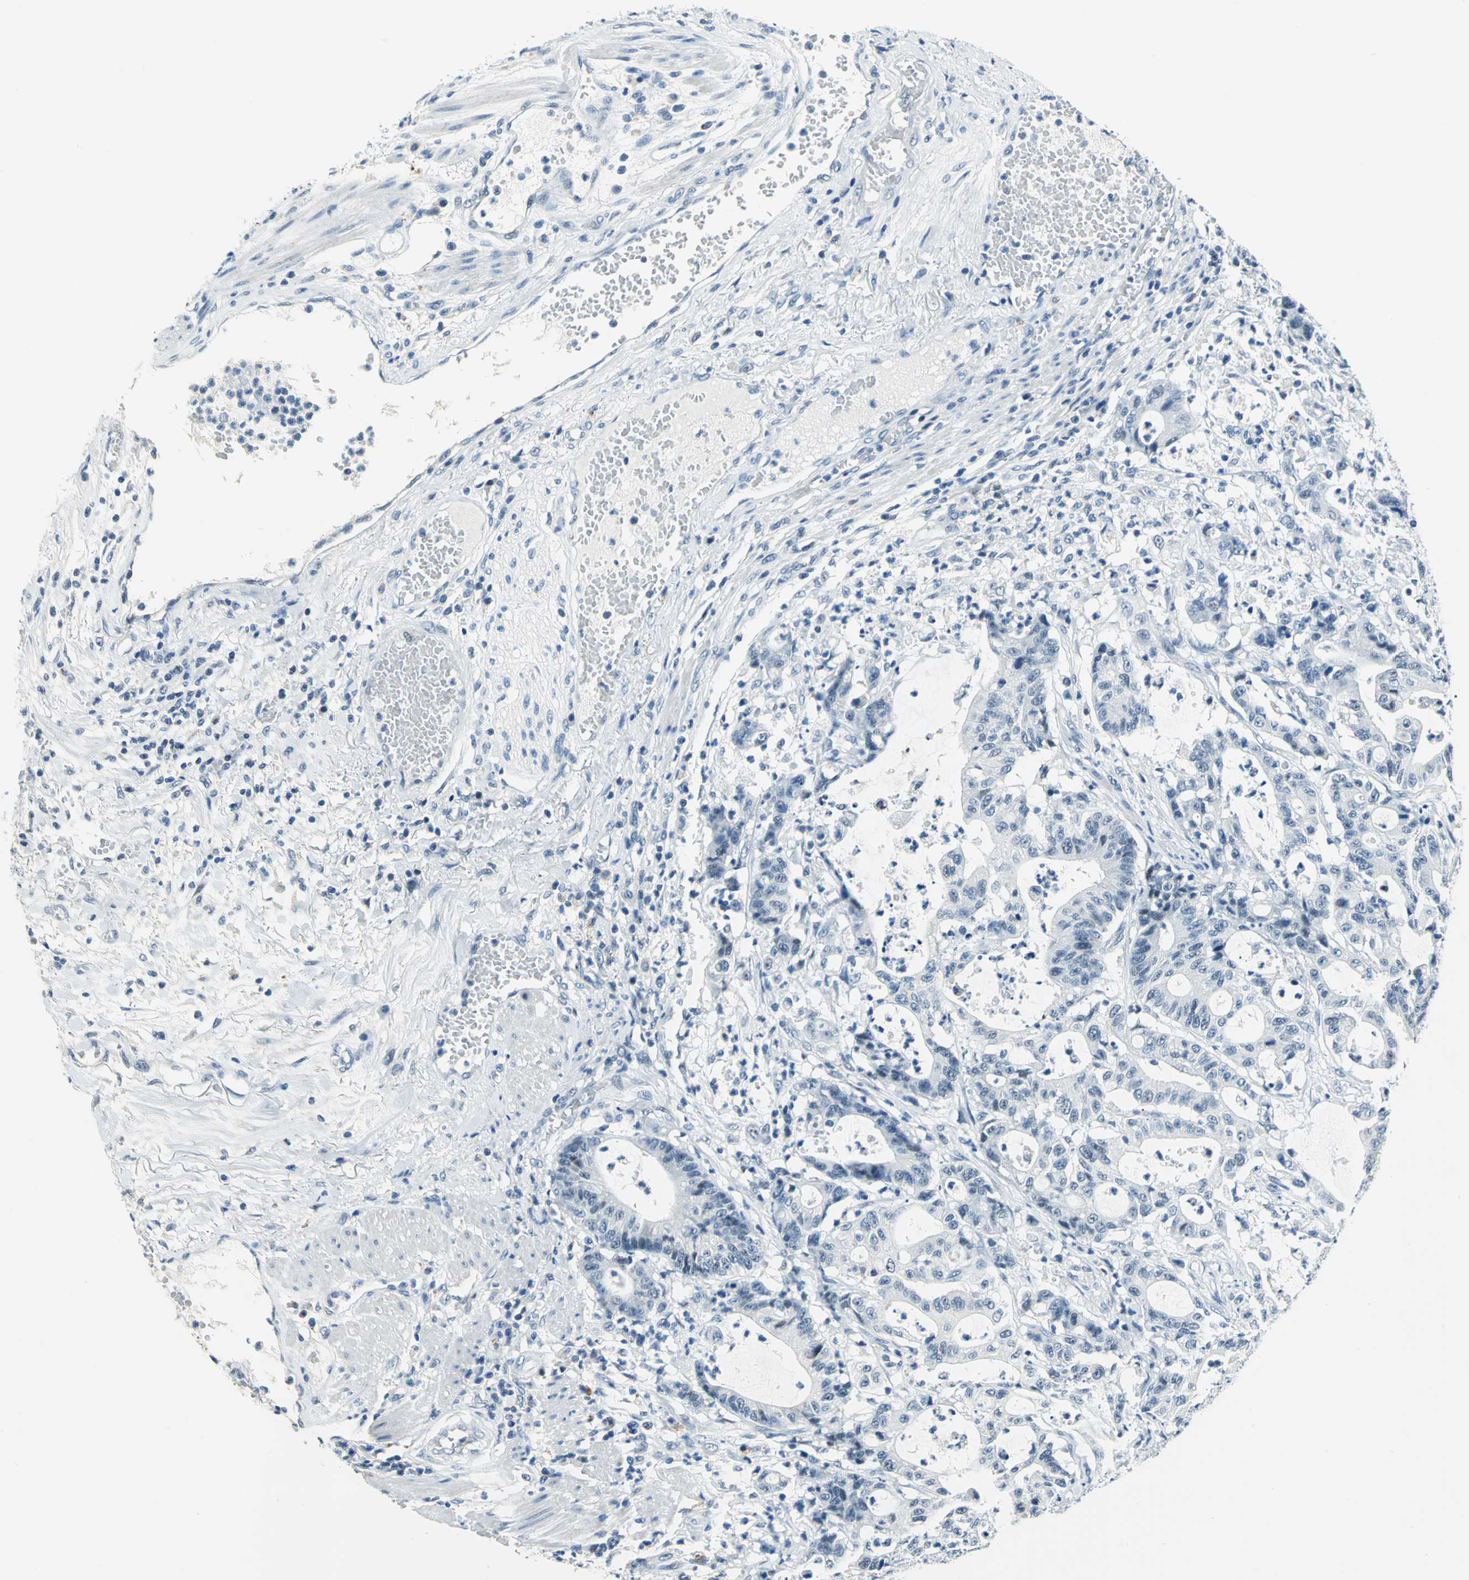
{"staining": {"intensity": "negative", "quantity": "none", "location": "none"}, "tissue": "colorectal cancer", "cell_type": "Tumor cells", "image_type": "cancer", "snomed": [{"axis": "morphology", "description": "Adenocarcinoma, NOS"}, {"axis": "topography", "description": "Colon"}], "caption": "High power microscopy photomicrograph of an IHC photomicrograph of colorectal cancer, revealing no significant staining in tumor cells. (Brightfield microscopy of DAB (3,3'-diaminobenzidine) IHC at high magnification).", "gene": "RAD17", "patient": {"sex": "female", "age": 84}}